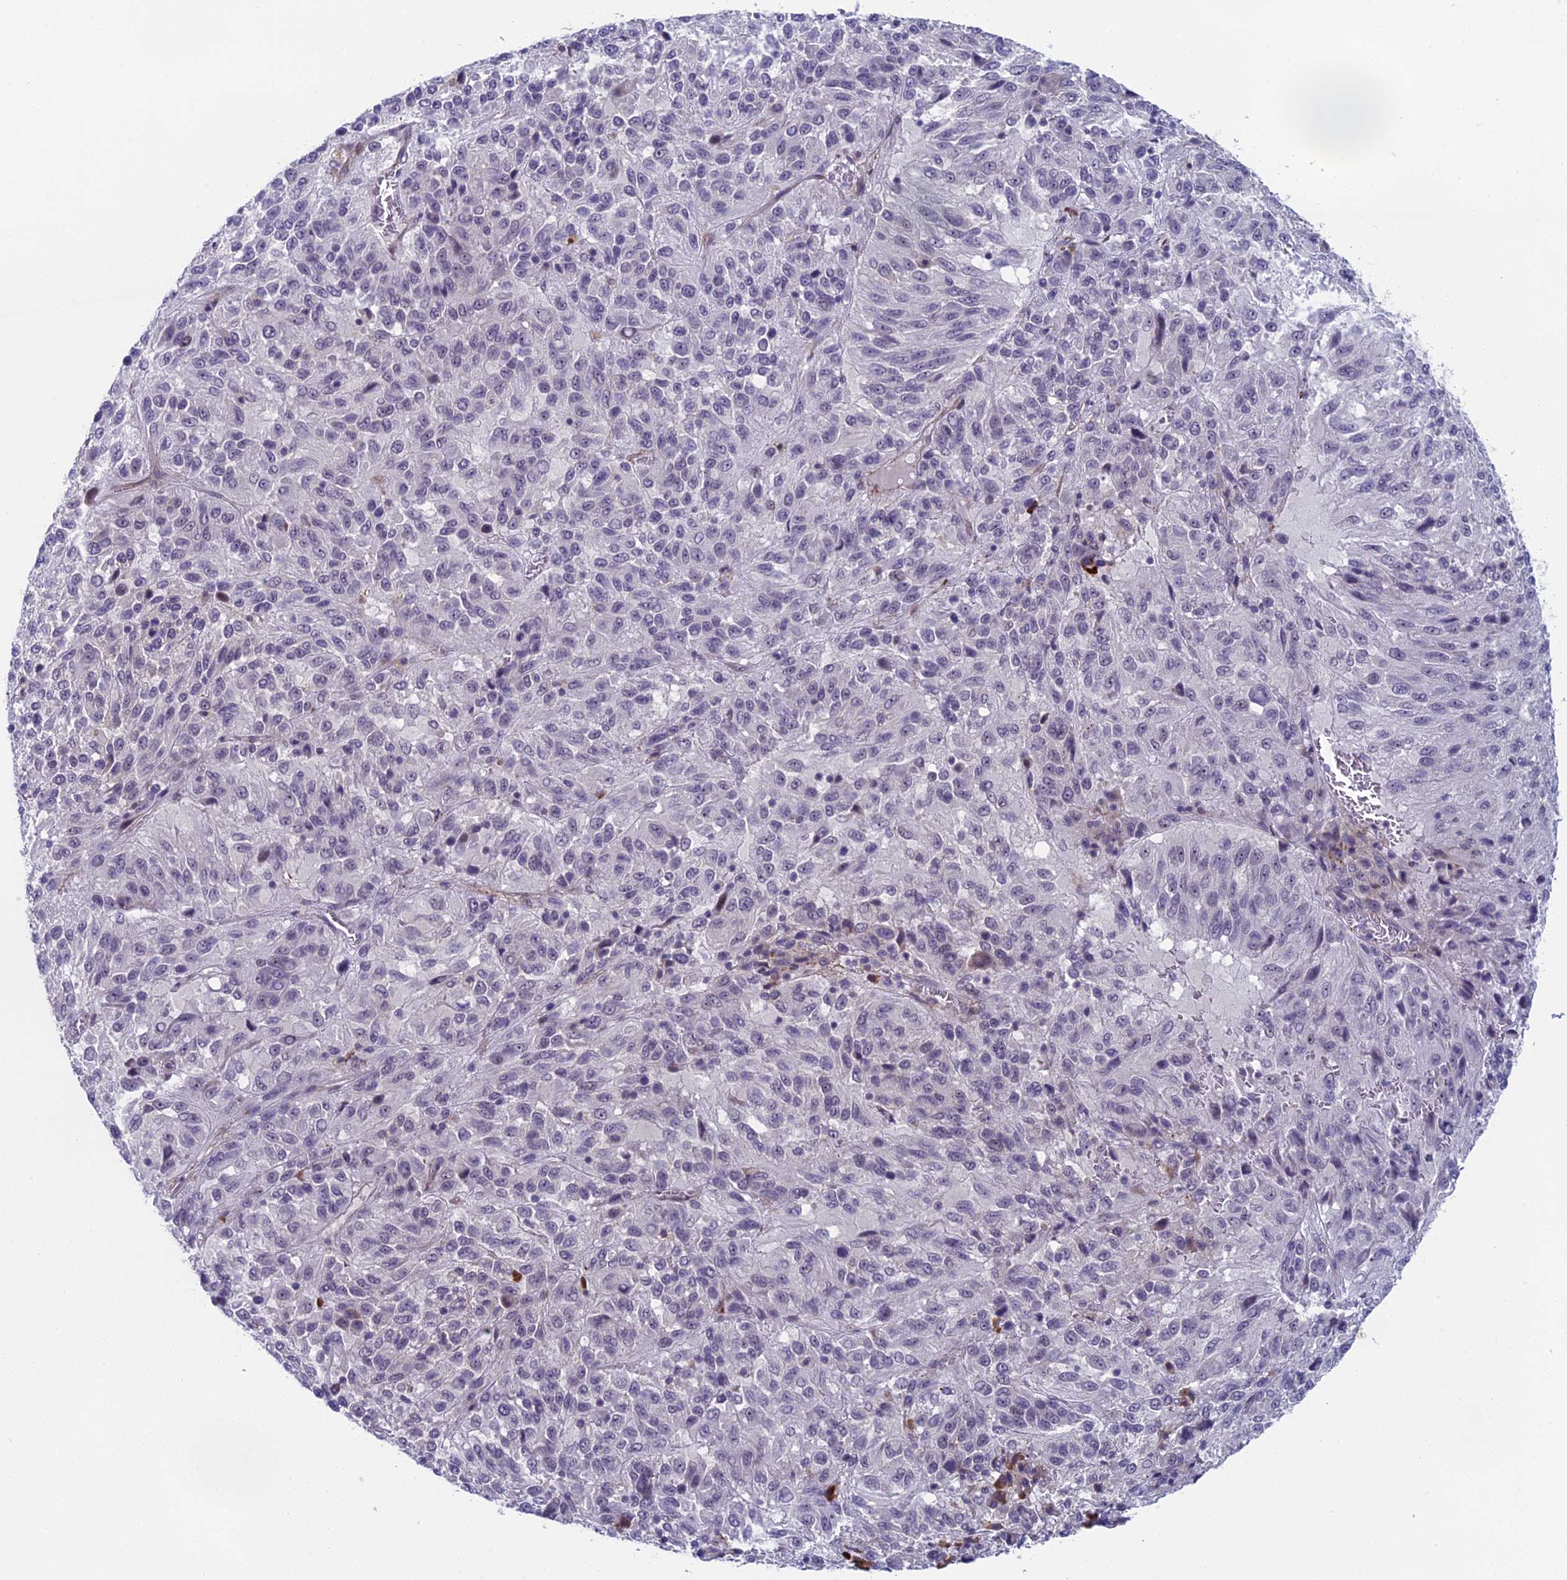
{"staining": {"intensity": "negative", "quantity": "none", "location": "none"}, "tissue": "melanoma", "cell_type": "Tumor cells", "image_type": "cancer", "snomed": [{"axis": "morphology", "description": "Malignant melanoma, Metastatic site"}, {"axis": "topography", "description": "Lung"}], "caption": "Immunohistochemical staining of malignant melanoma (metastatic site) reveals no significant expression in tumor cells. (DAB immunohistochemistry (IHC) visualized using brightfield microscopy, high magnification).", "gene": "CNEP1R1", "patient": {"sex": "male", "age": 64}}